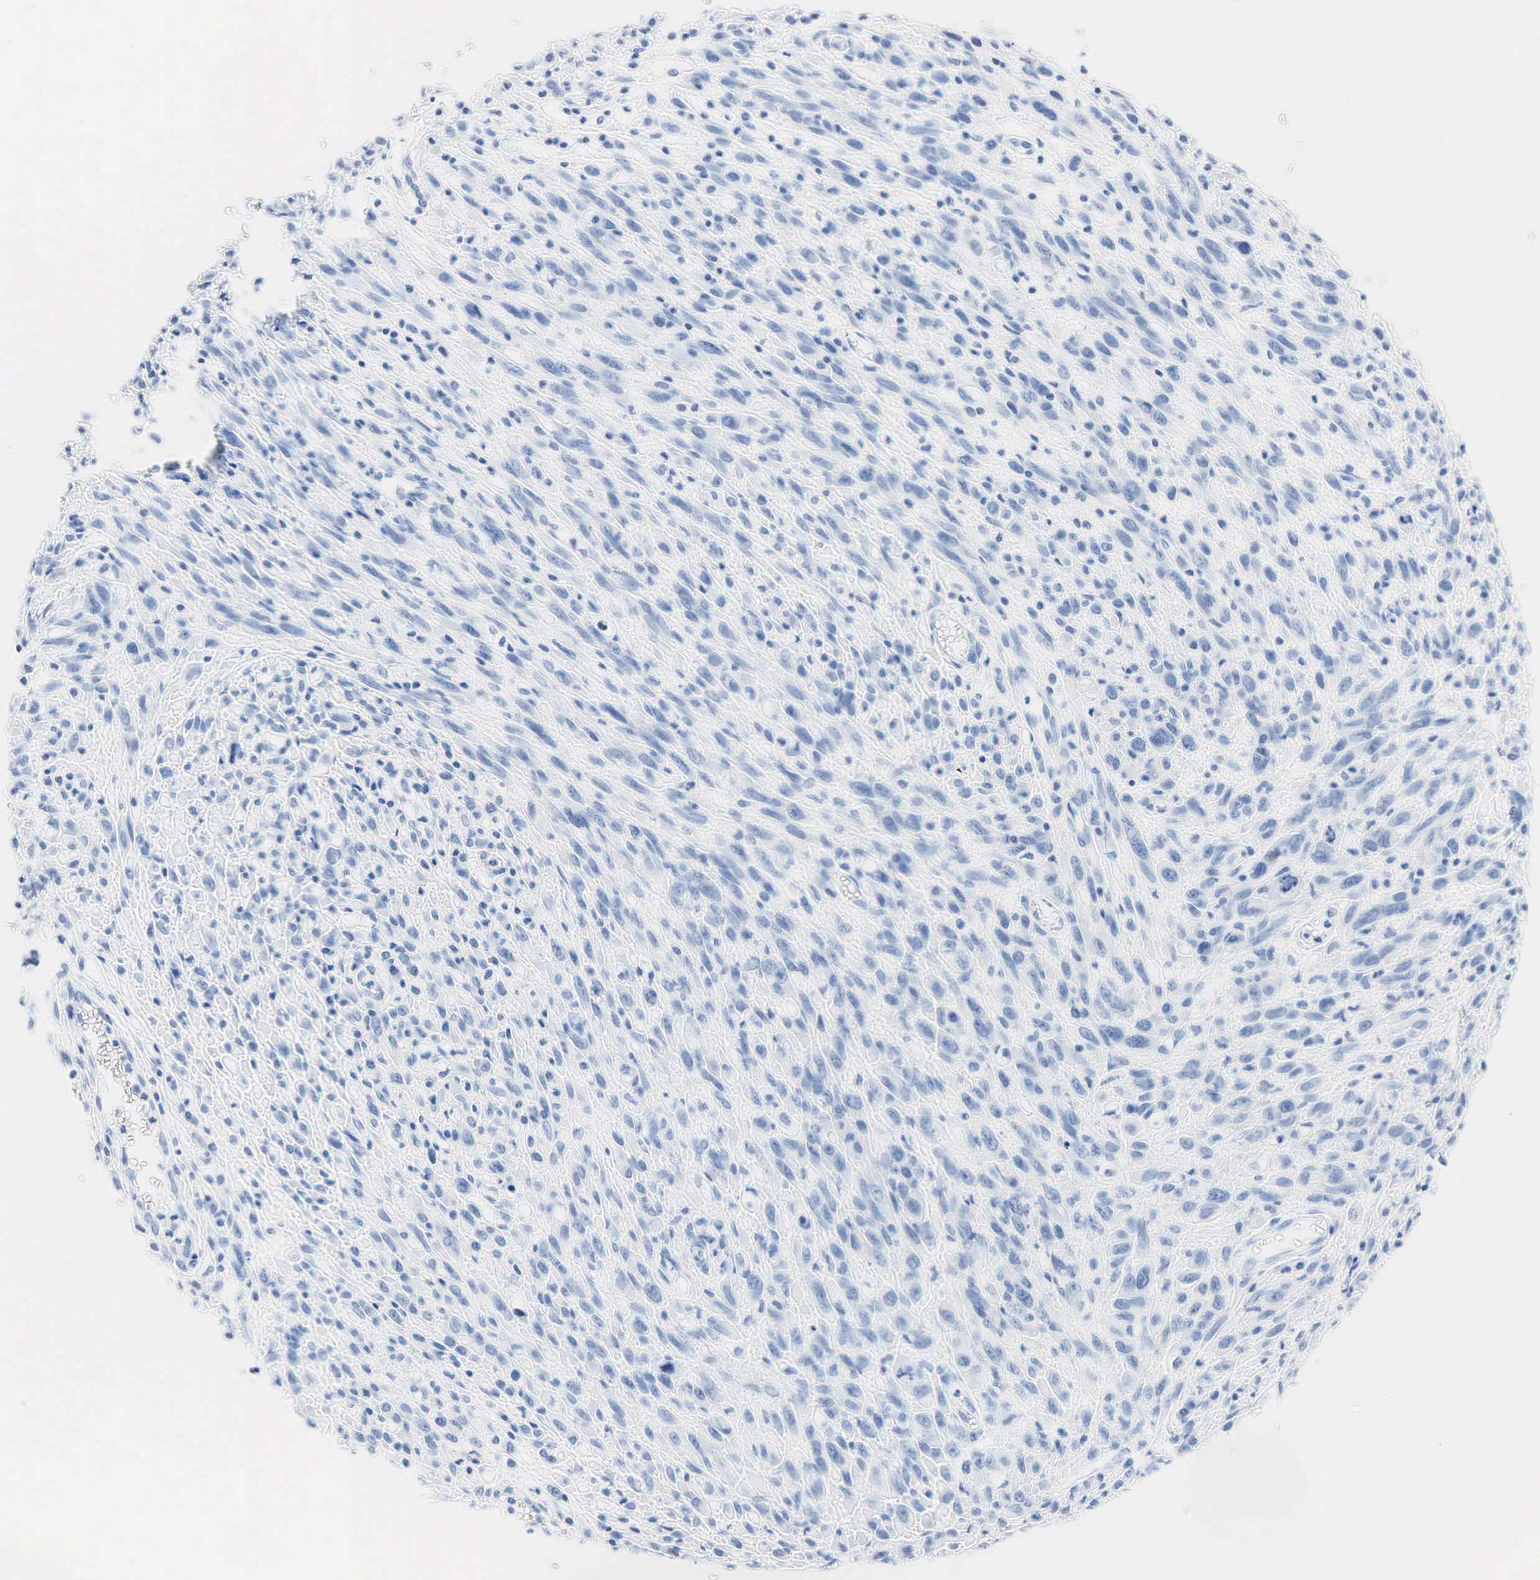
{"staining": {"intensity": "negative", "quantity": "none", "location": "none"}, "tissue": "melanoma", "cell_type": "Tumor cells", "image_type": "cancer", "snomed": [{"axis": "morphology", "description": "Malignant melanoma, NOS"}, {"axis": "topography", "description": "Skin"}], "caption": "A photomicrograph of human malignant melanoma is negative for staining in tumor cells.", "gene": "INHA", "patient": {"sex": "male", "age": 51}}